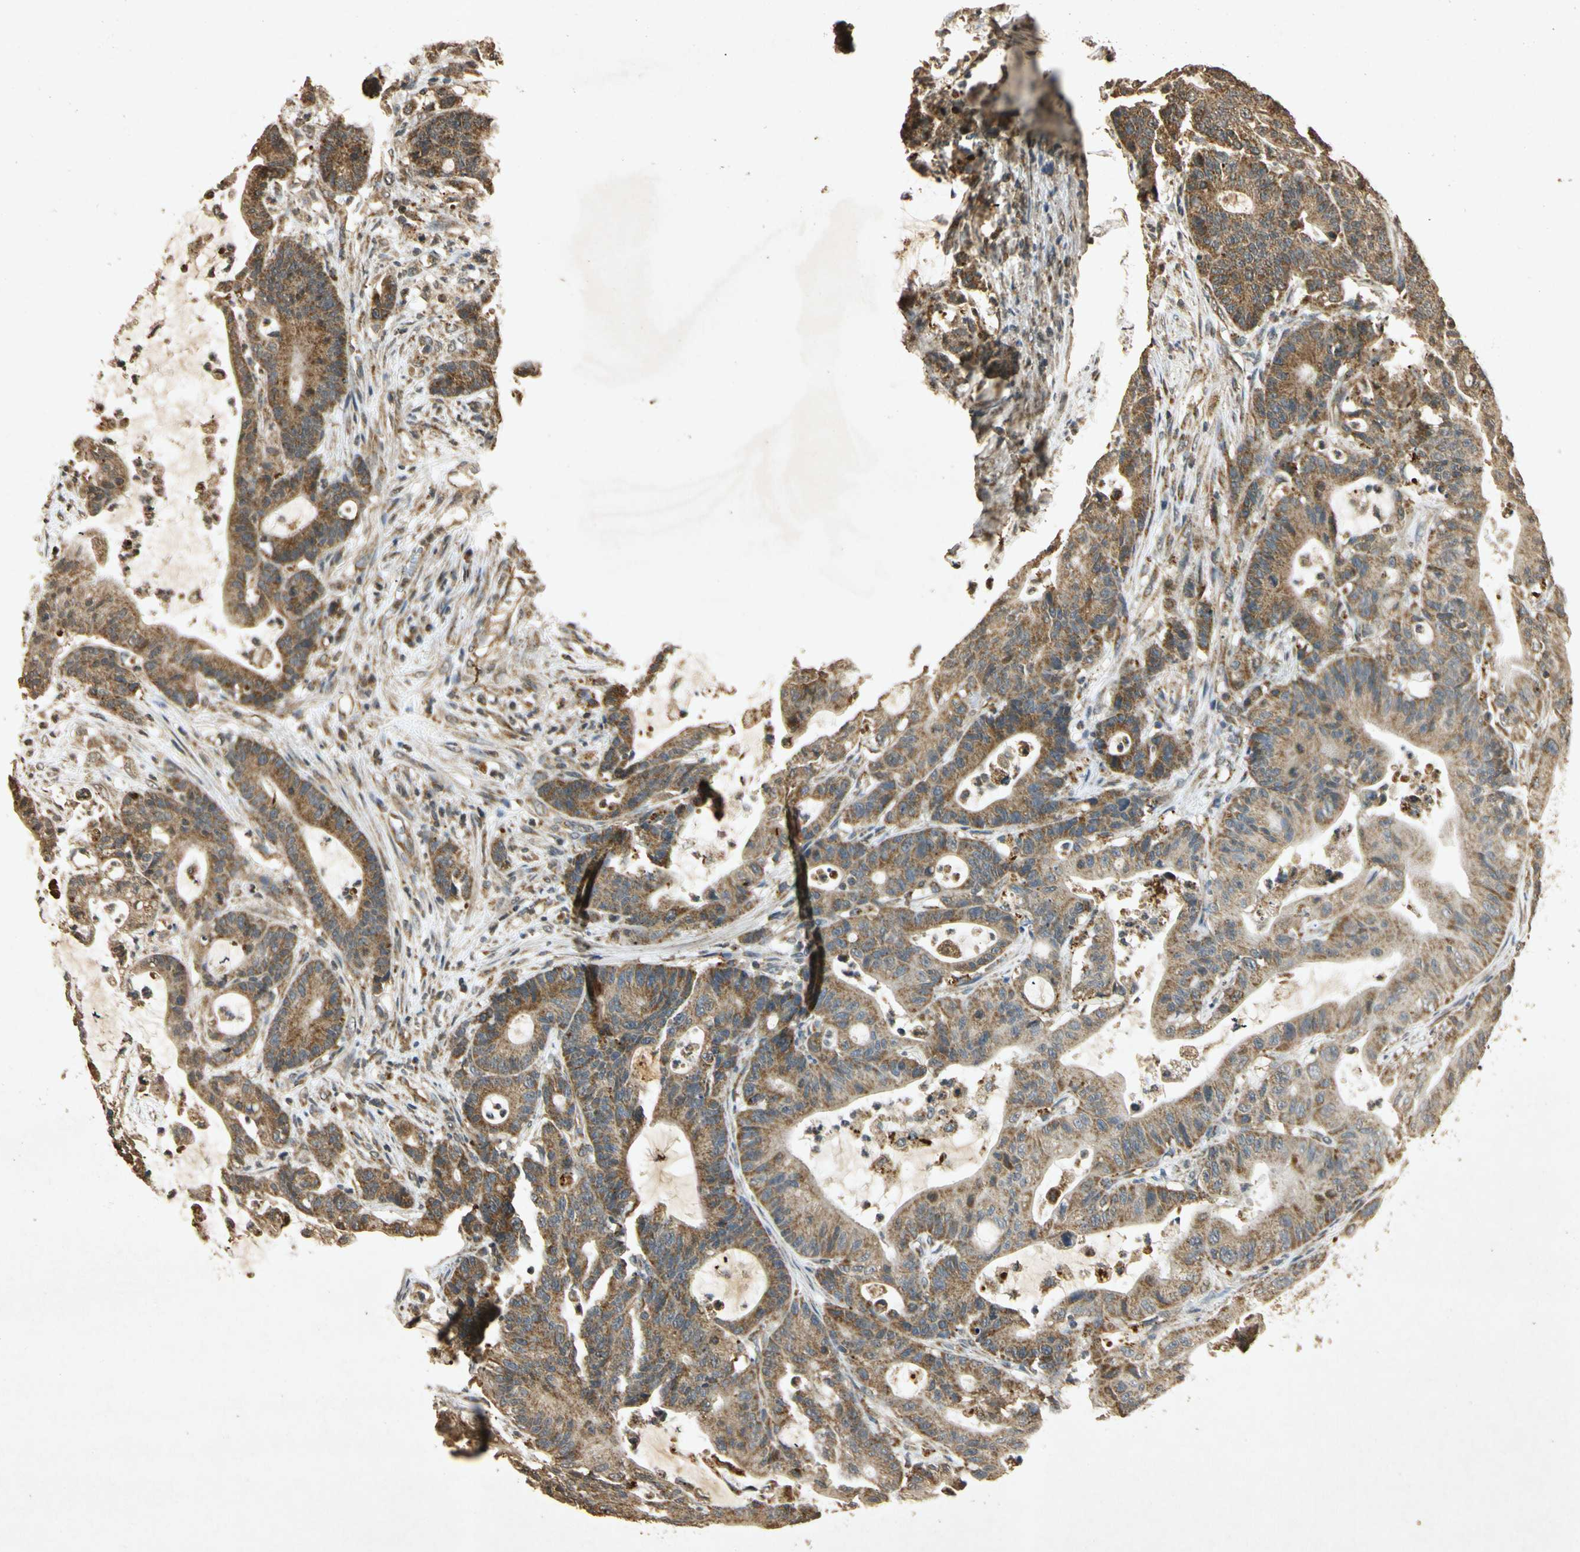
{"staining": {"intensity": "moderate", "quantity": ">75%", "location": "cytoplasmic/membranous"}, "tissue": "colorectal cancer", "cell_type": "Tumor cells", "image_type": "cancer", "snomed": [{"axis": "morphology", "description": "Adenocarcinoma, NOS"}, {"axis": "topography", "description": "Colon"}], "caption": "Protein expression analysis of colorectal cancer shows moderate cytoplasmic/membranous positivity in approximately >75% of tumor cells.", "gene": "PRDX3", "patient": {"sex": "female", "age": 84}}